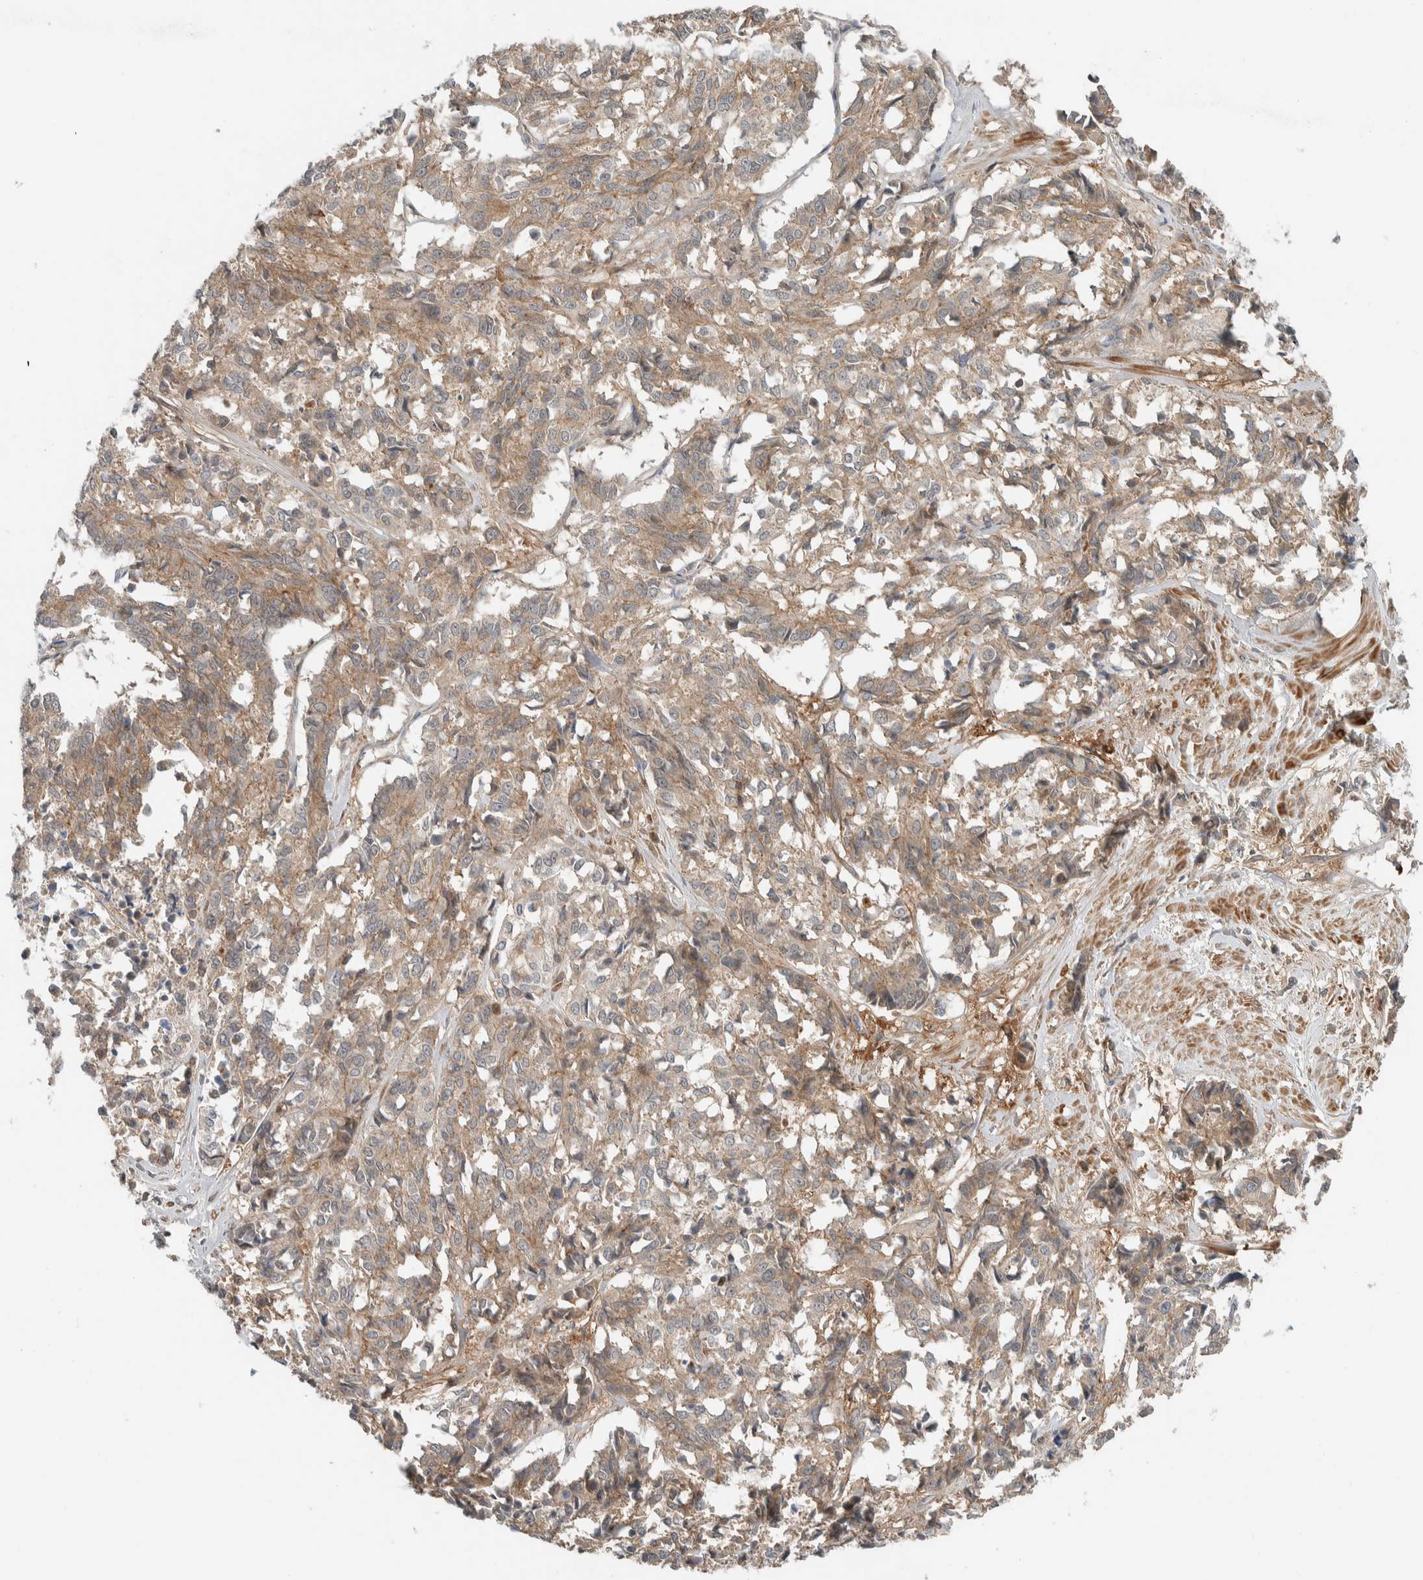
{"staining": {"intensity": "weak", "quantity": ">75%", "location": "cytoplasmic/membranous"}, "tissue": "cervical cancer", "cell_type": "Tumor cells", "image_type": "cancer", "snomed": [{"axis": "morphology", "description": "Squamous cell carcinoma, NOS"}, {"axis": "topography", "description": "Cervix"}], "caption": "Squamous cell carcinoma (cervical) tissue shows weak cytoplasmic/membranous expression in approximately >75% of tumor cells (Brightfield microscopy of DAB IHC at high magnification).", "gene": "ARMC7", "patient": {"sex": "female", "age": 35}}